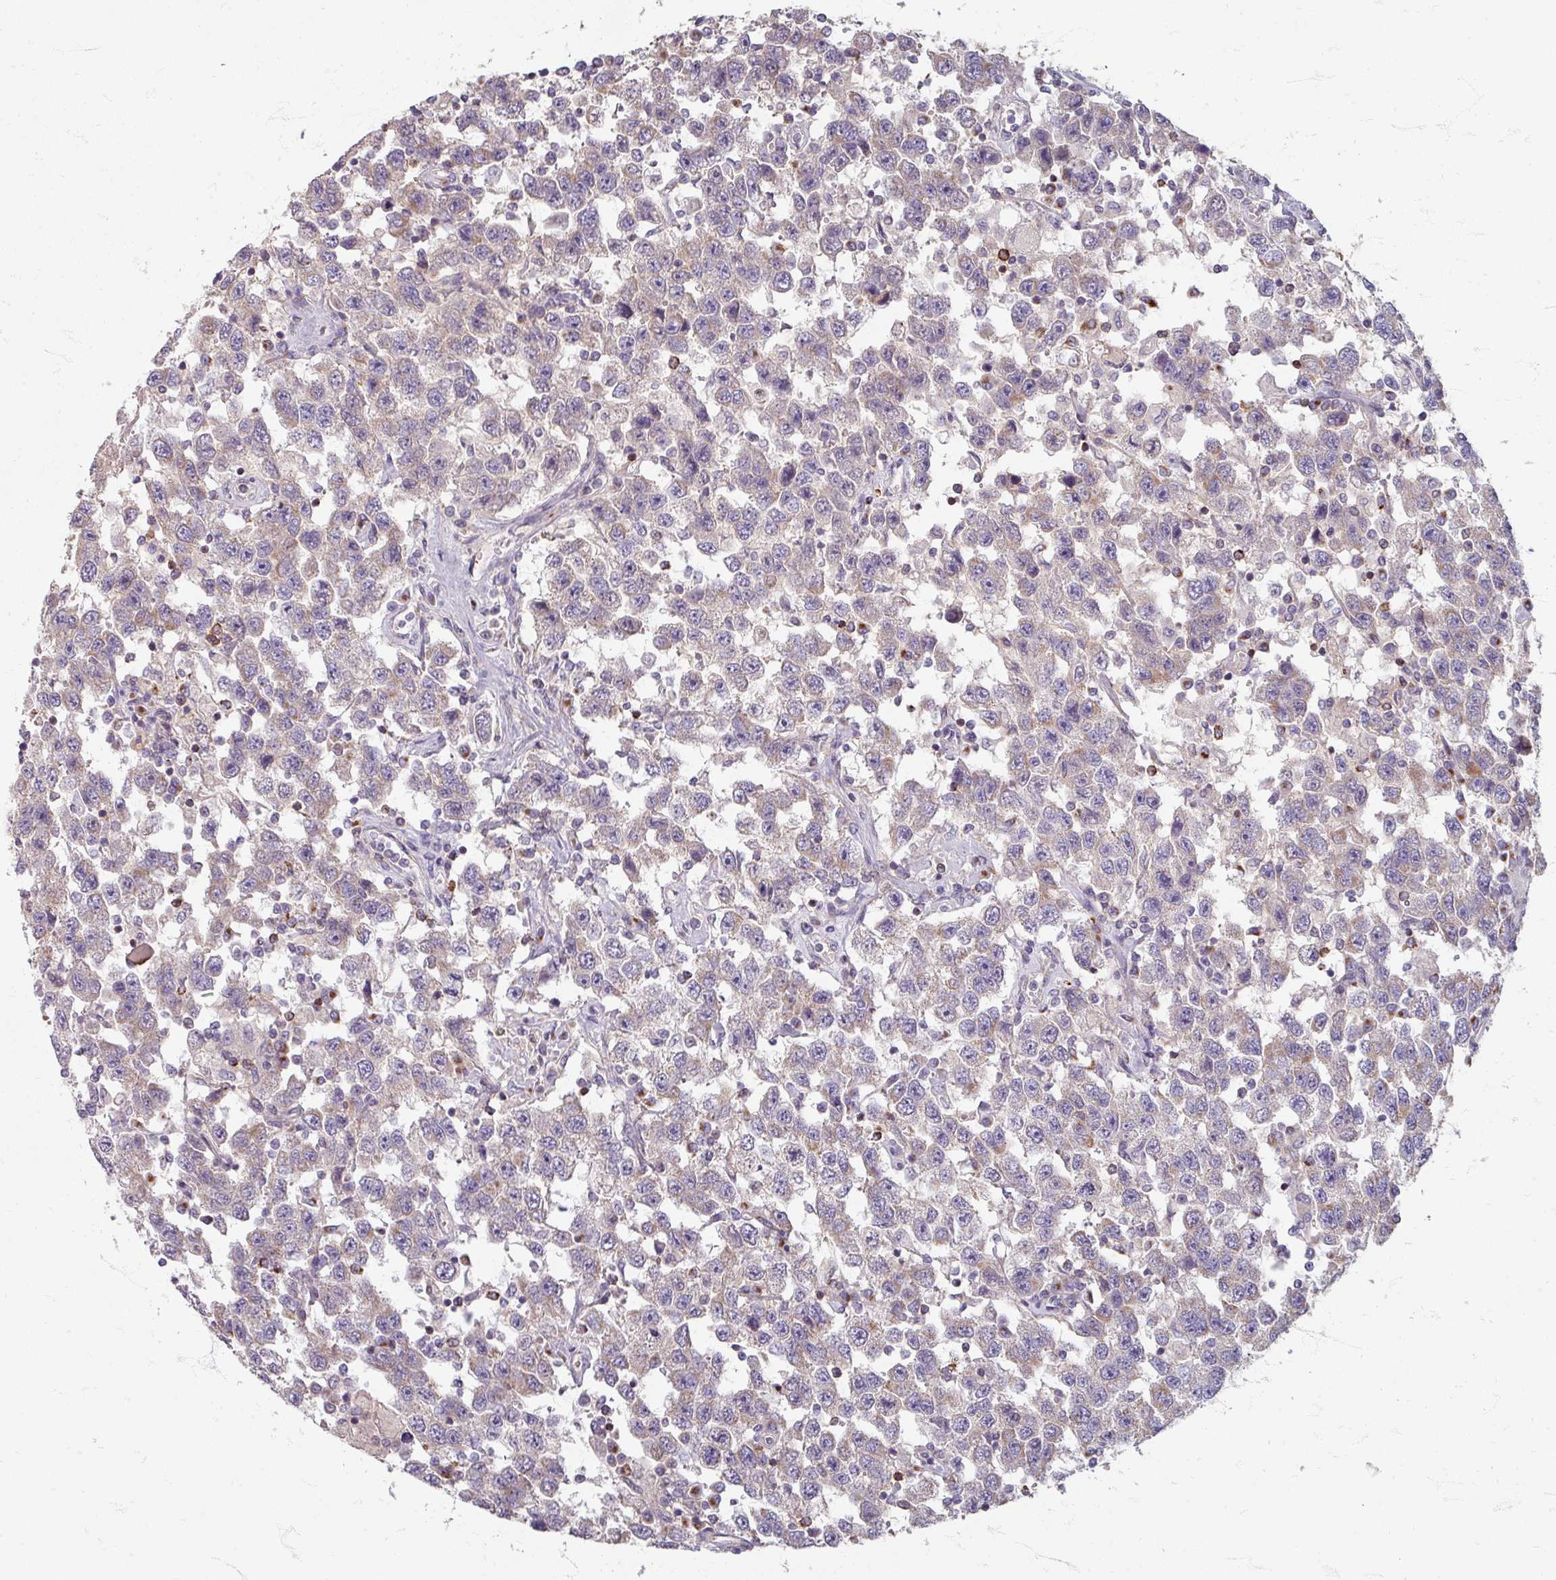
{"staining": {"intensity": "negative", "quantity": "none", "location": "none"}, "tissue": "testis cancer", "cell_type": "Tumor cells", "image_type": "cancer", "snomed": [{"axis": "morphology", "description": "Seminoma, NOS"}, {"axis": "topography", "description": "Testis"}], "caption": "Tumor cells are negative for brown protein staining in testis seminoma.", "gene": "GABARAPL1", "patient": {"sex": "male", "age": 41}}